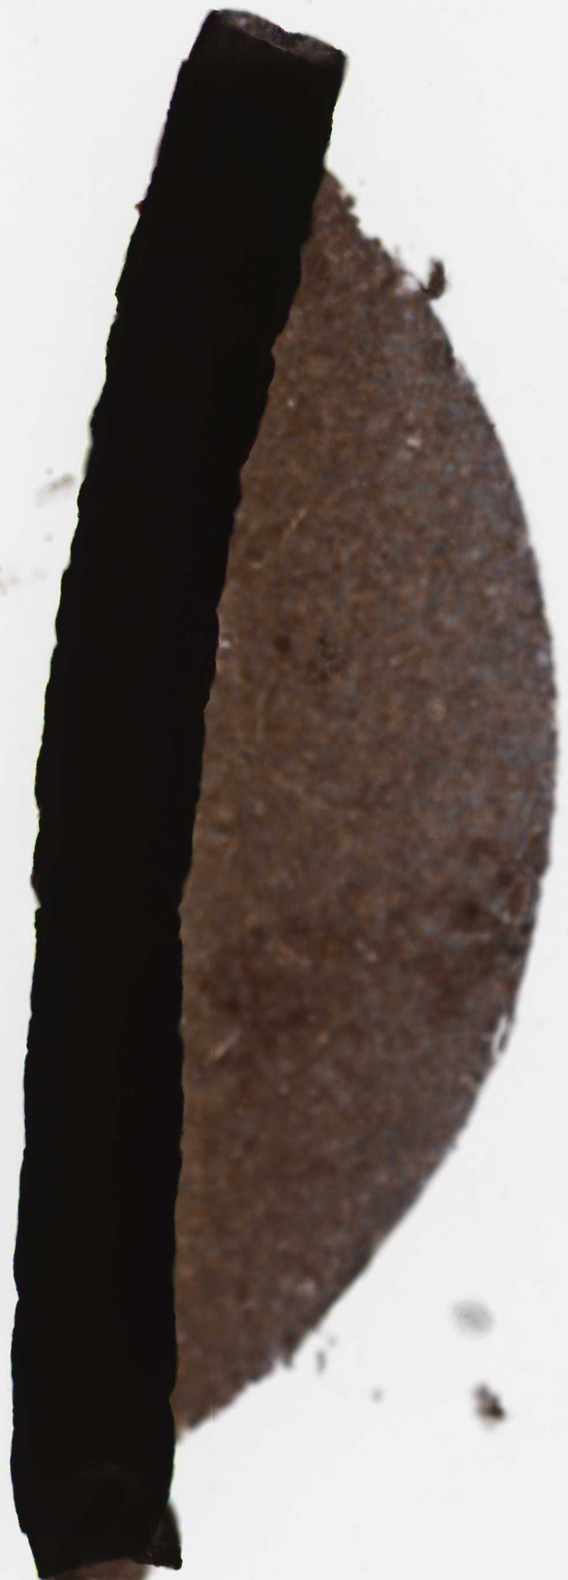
{"staining": {"intensity": "strong", "quantity": ">75%", "location": "cytoplasmic/membranous"}, "tissue": "lymphoma", "cell_type": "Tumor cells", "image_type": "cancer", "snomed": [{"axis": "morphology", "description": "Malignant lymphoma, non-Hodgkin's type, Low grade"}, {"axis": "topography", "description": "Lymph node"}], "caption": "IHC staining of lymphoma, which shows high levels of strong cytoplasmic/membranous expression in approximately >75% of tumor cells indicating strong cytoplasmic/membranous protein staining. The staining was performed using DAB (3,3'-diaminobenzidine) (brown) for protein detection and nuclei were counterstained in hematoxylin (blue).", "gene": "CCL14", "patient": {"sex": "female", "age": 67}}